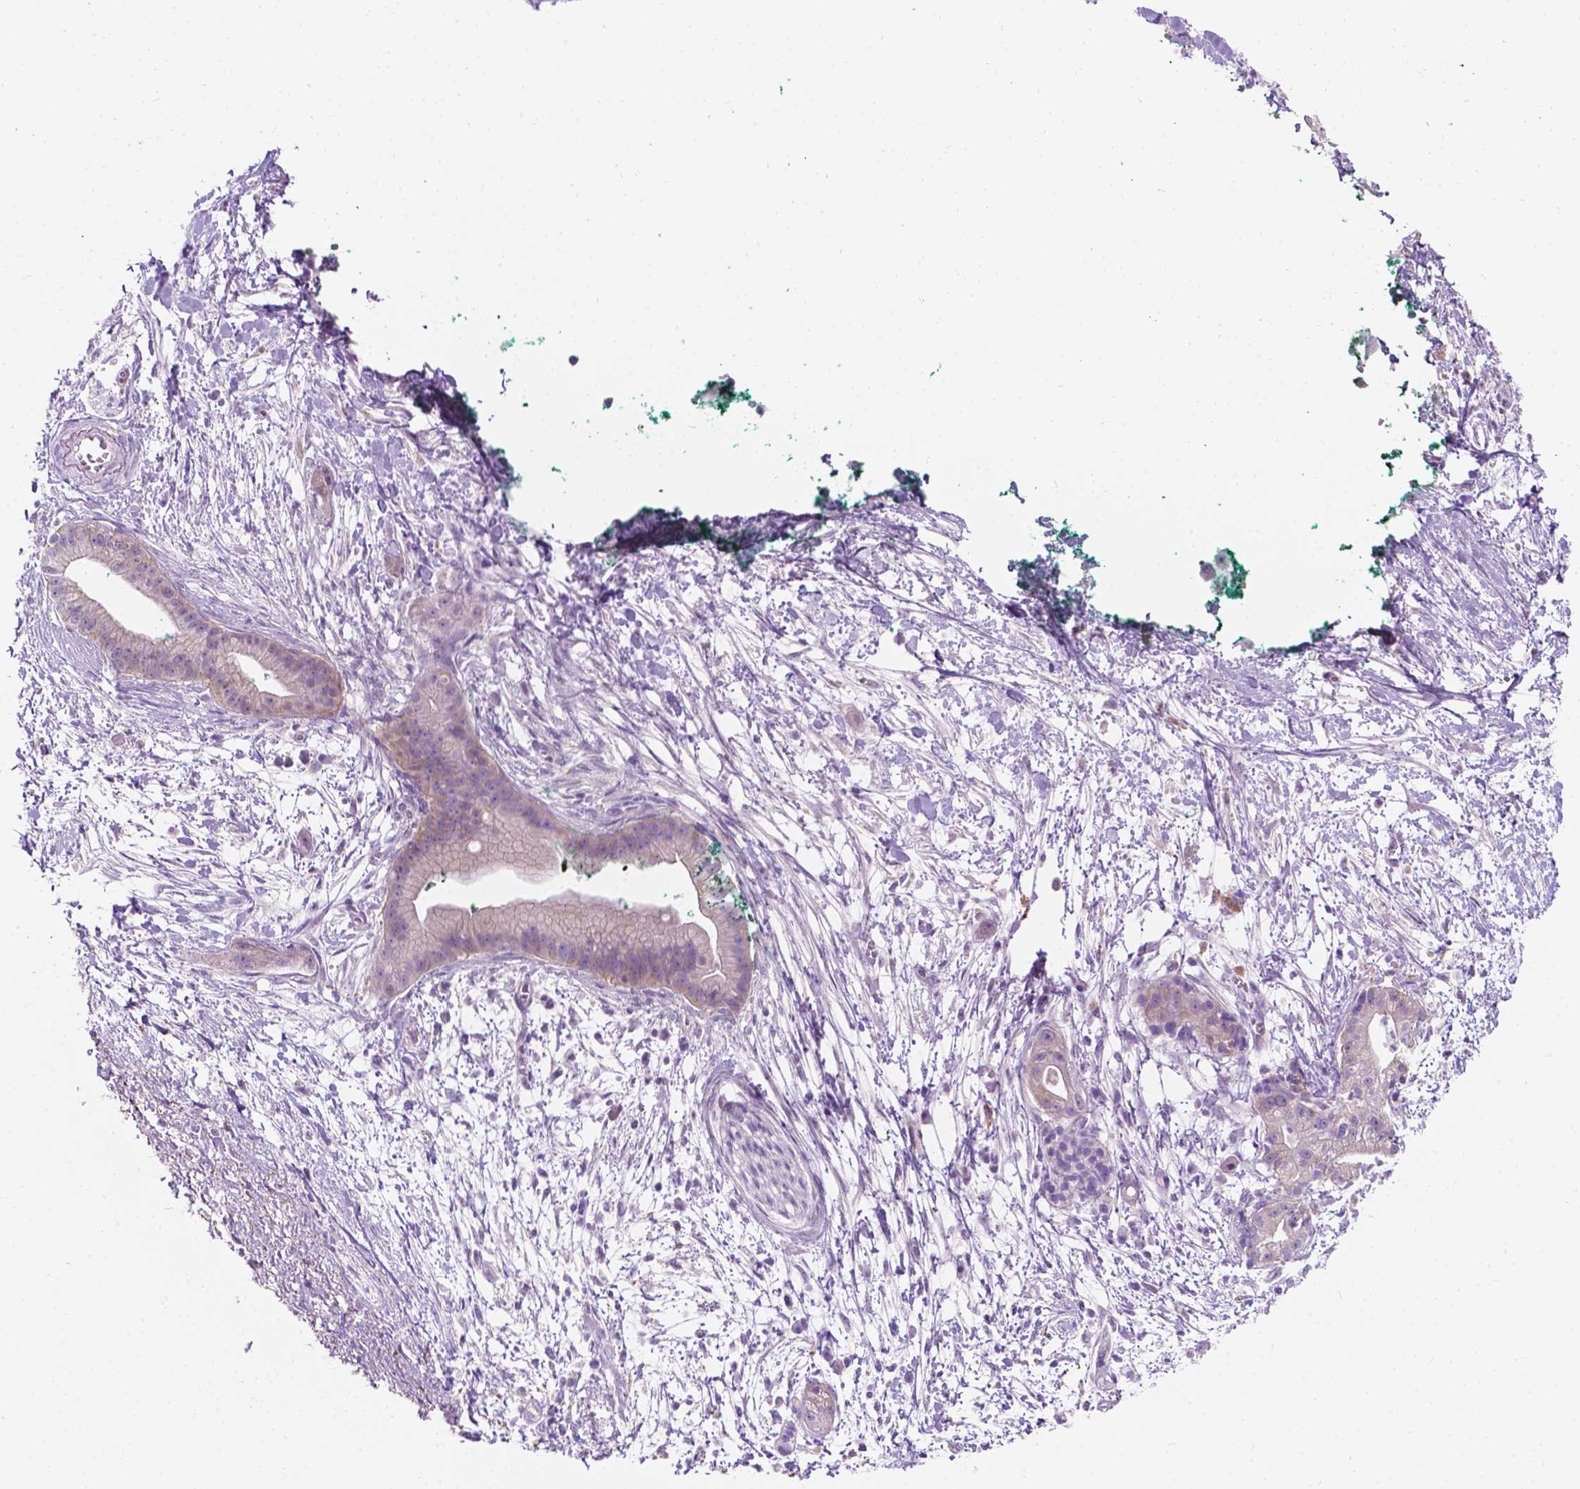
{"staining": {"intensity": "negative", "quantity": "none", "location": "none"}, "tissue": "pancreatic cancer", "cell_type": "Tumor cells", "image_type": "cancer", "snomed": [{"axis": "morphology", "description": "Normal tissue, NOS"}, {"axis": "morphology", "description": "Adenocarcinoma, NOS"}, {"axis": "topography", "description": "Lymph node"}, {"axis": "topography", "description": "Pancreas"}], "caption": "A micrograph of pancreatic cancer (adenocarcinoma) stained for a protein exhibits no brown staining in tumor cells.", "gene": "NOS1AP", "patient": {"sex": "female", "age": 58}}